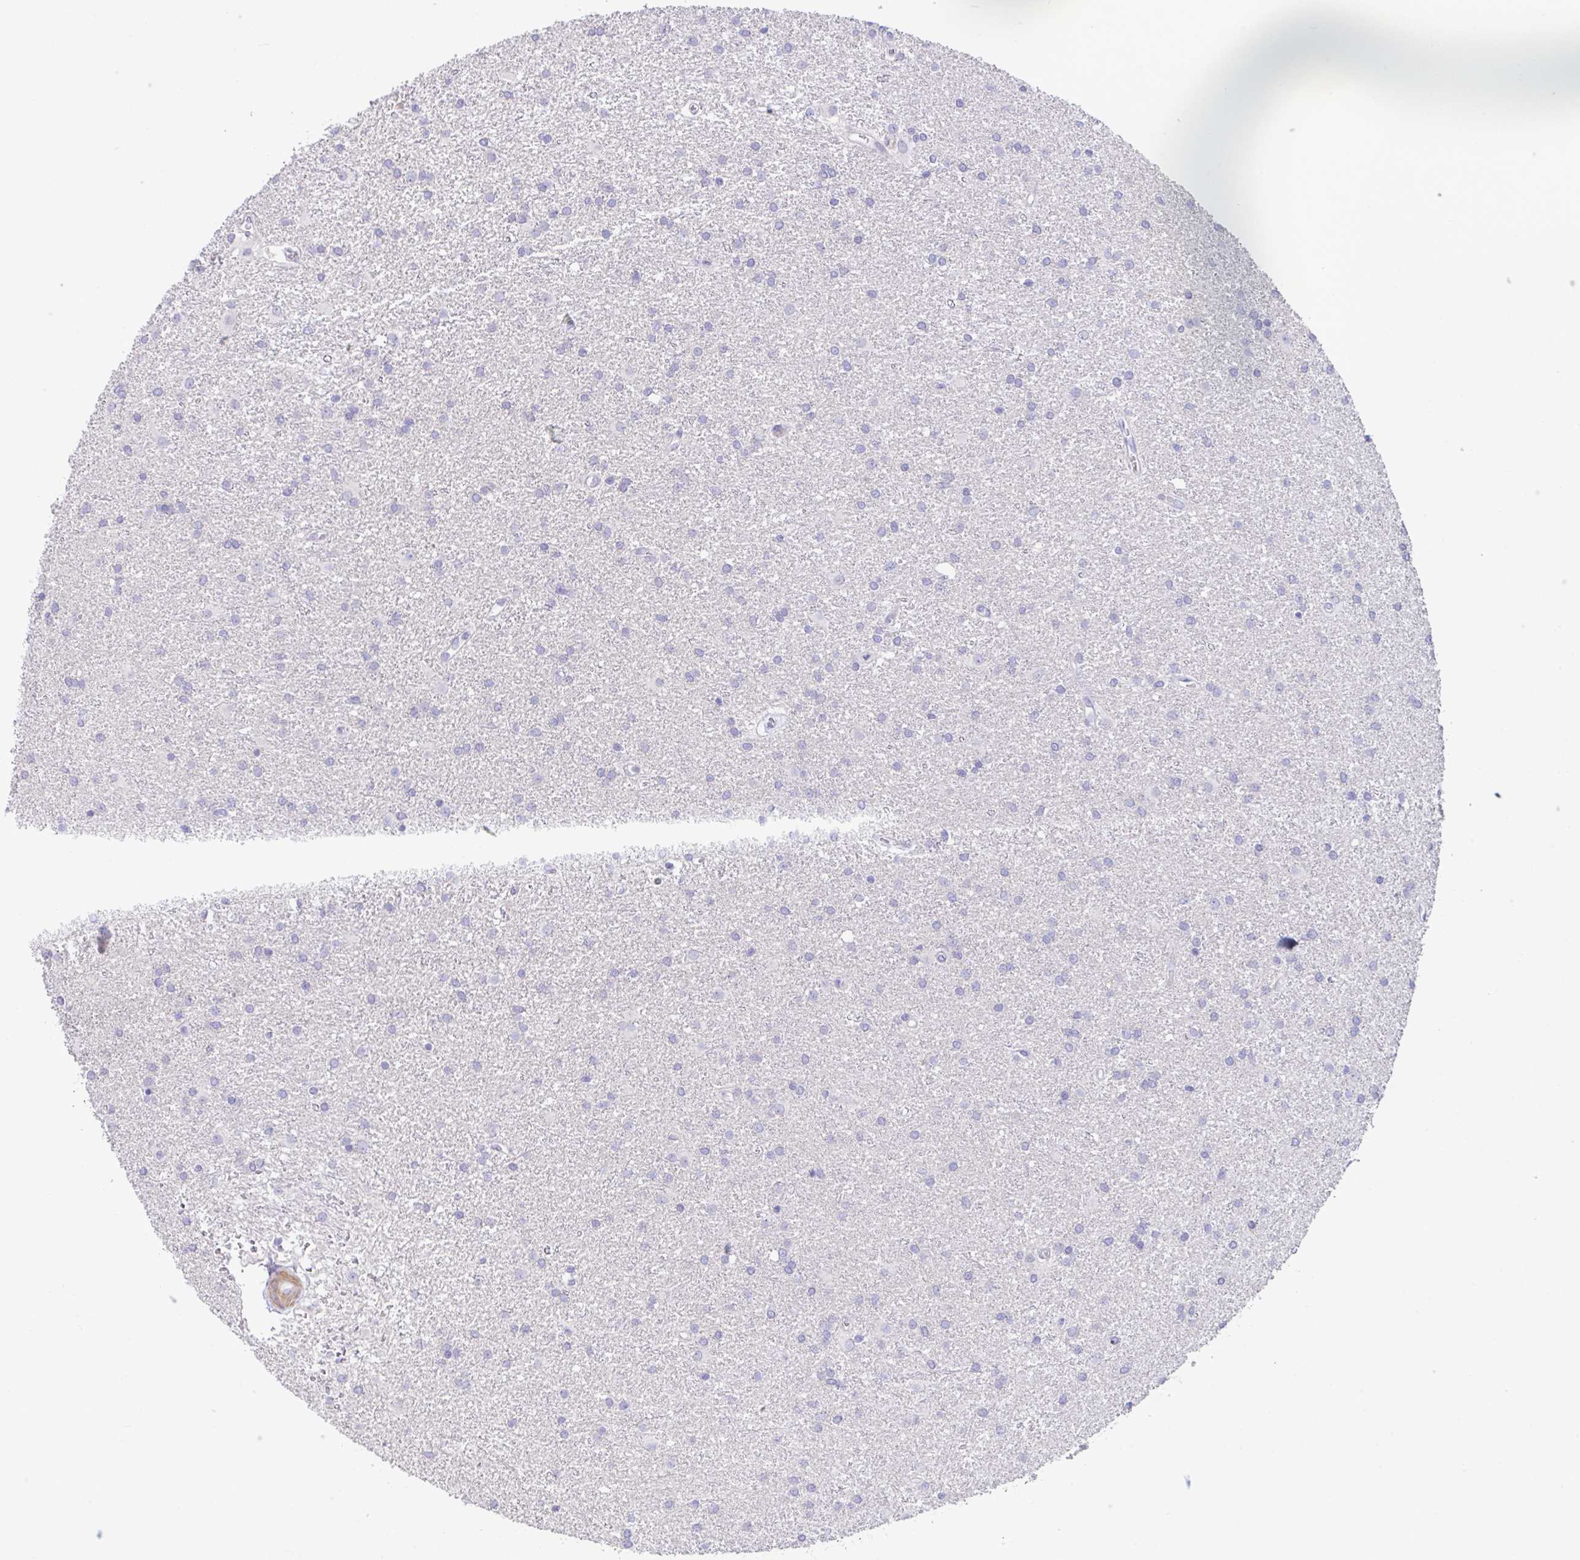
{"staining": {"intensity": "negative", "quantity": "none", "location": "none"}, "tissue": "glioma", "cell_type": "Tumor cells", "image_type": "cancer", "snomed": [{"axis": "morphology", "description": "Glioma, malignant, High grade"}, {"axis": "topography", "description": "Brain"}], "caption": "There is no significant positivity in tumor cells of malignant glioma (high-grade). The staining was performed using DAB to visualize the protein expression in brown, while the nuclei were stained in blue with hematoxylin (Magnification: 20x).", "gene": "MED11", "patient": {"sex": "female", "age": 50}}